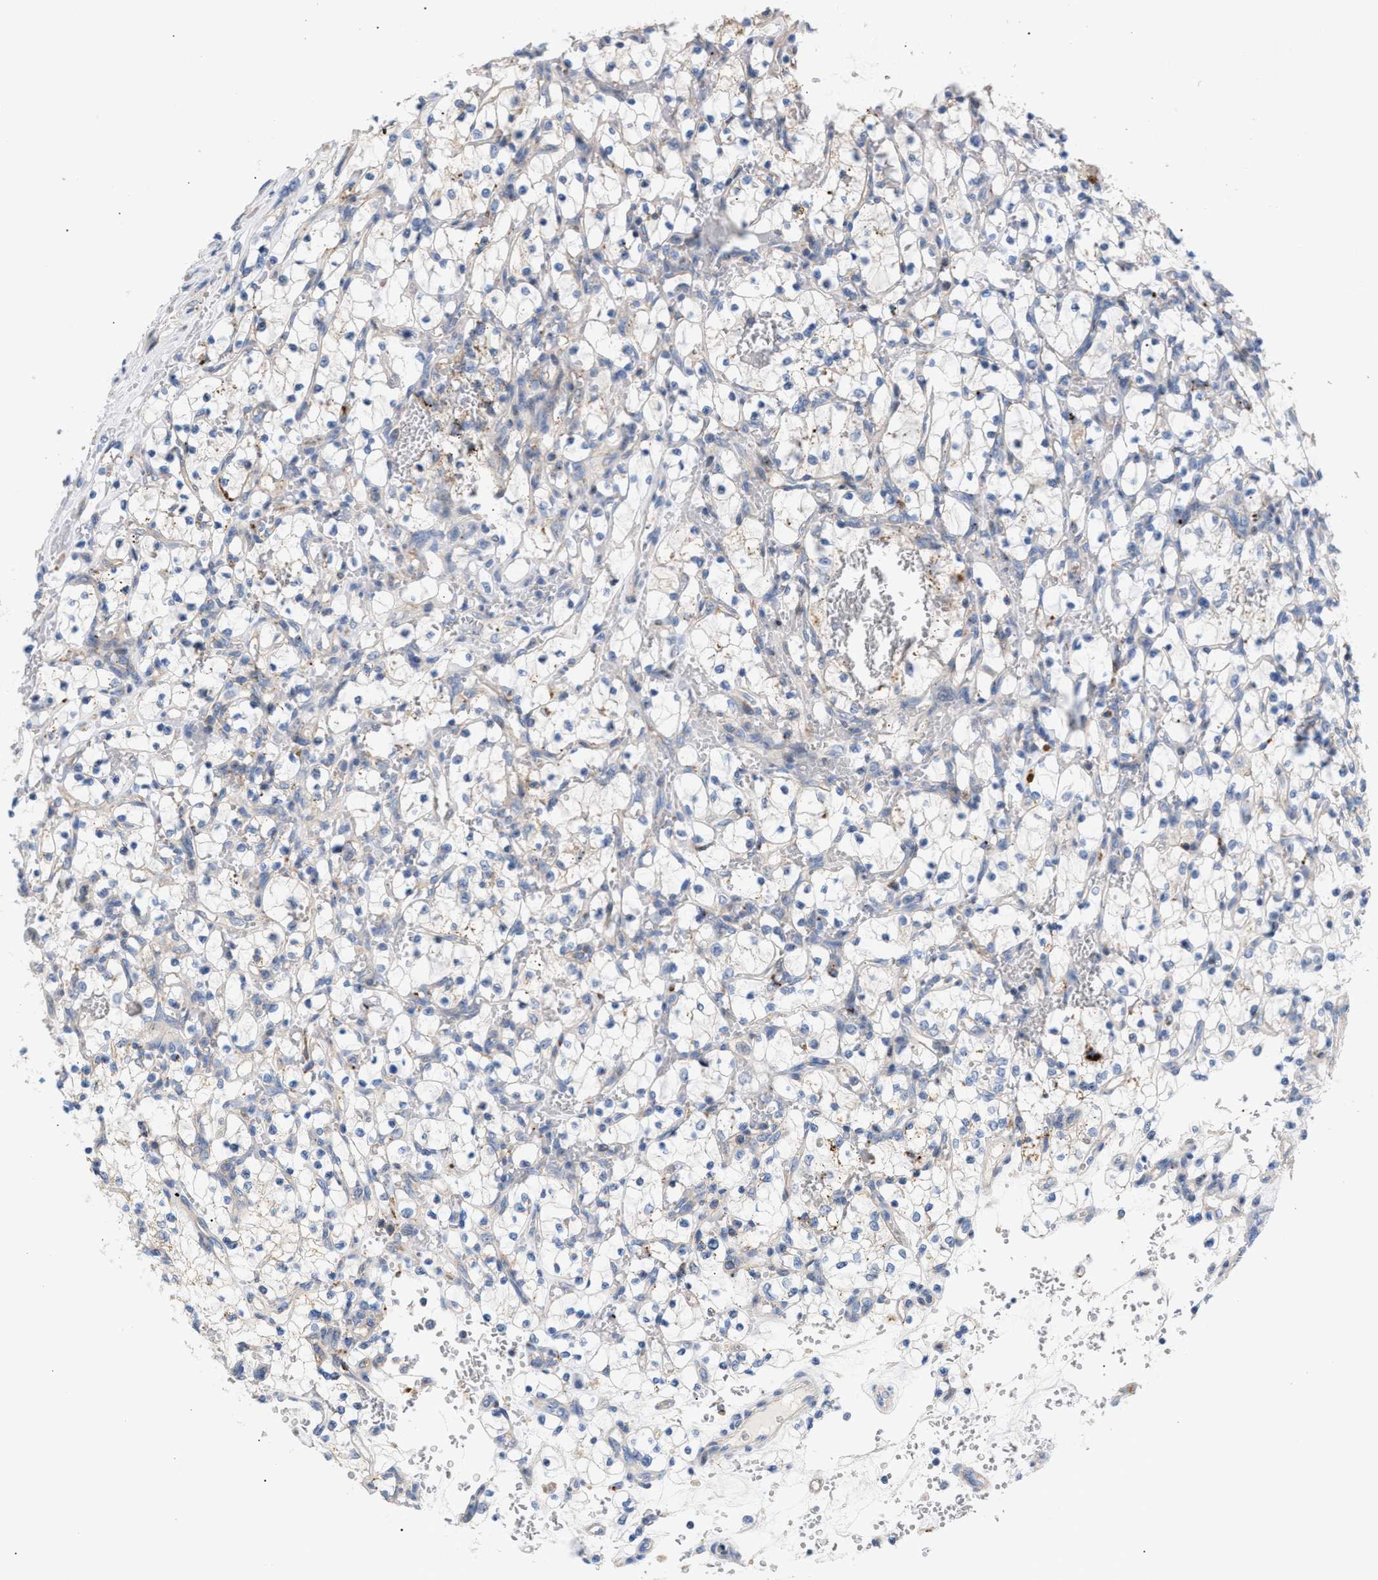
{"staining": {"intensity": "negative", "quantity": "none", "location": "none"}, "tissue": "renal cancer", "cell_type": "Tumor cells", "image_type": "cancer", "snomed": [{"axis": "morphology", "description": "Adenocarcinoma, NOS"}, {"axis": "topography", "description": "Kidney"}], "caption": "The micrograph shows no significant positivity in tumor cells of renal cancer (adenocarcinoma). The staining was performed using DAB (3,3'-diaminobenzidine) to visualize the protein expression in brown, while the nuclei were stained in blue with hematoxylin (Magnification: 20x).", "gene": "MBTD1", "patient": {"sex": "female", "age": 69}}